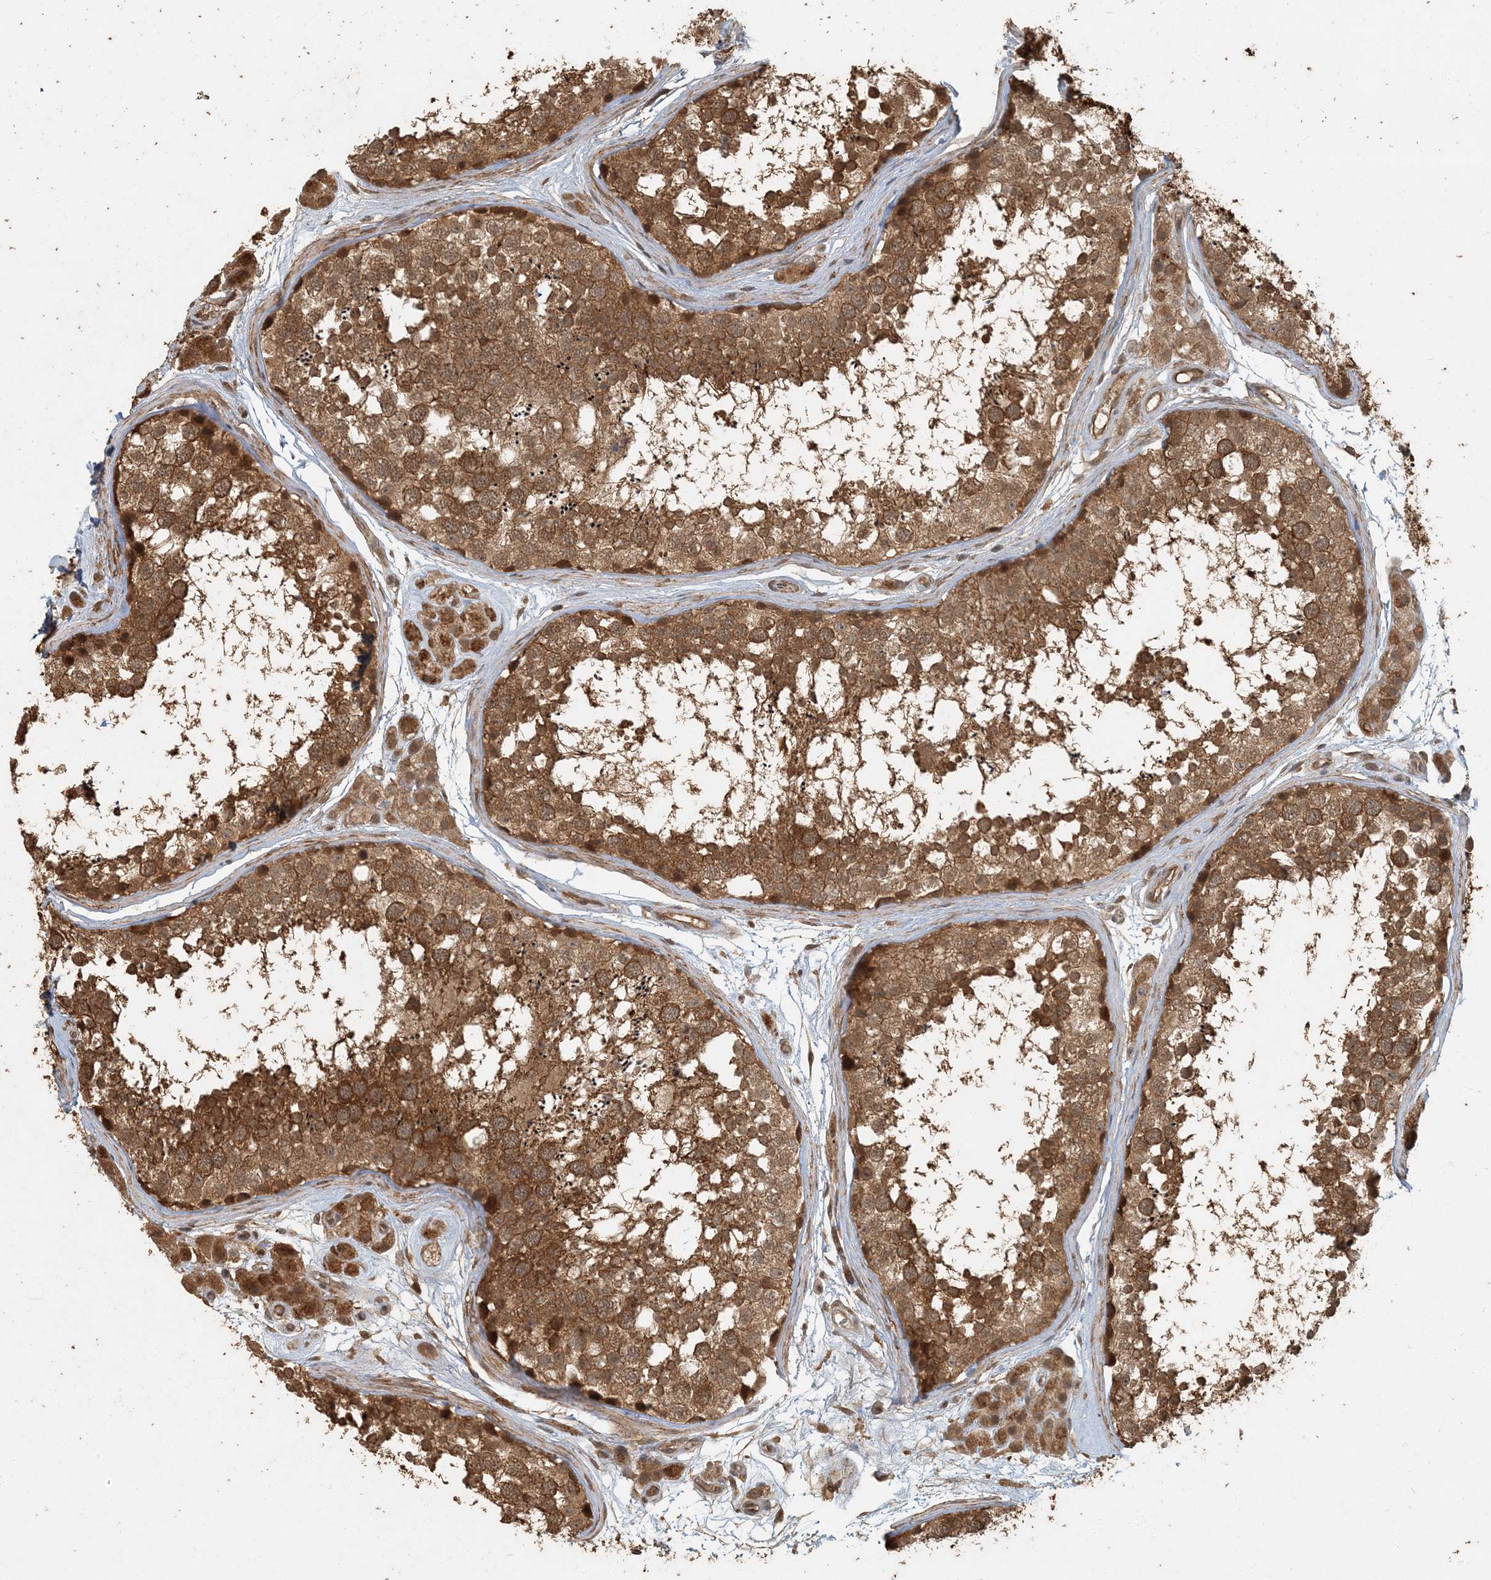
{"staining": {"intensity": "strong", "quantity": ">75%", "location": "cytoplasmic/membranous"}, "tissue": "testis", "cell_type": "Cells in seminiferous ducts", "image_type": "normal", "snomed": [{"axis": "morphology", "description": "Normal tissue, NOS"}, {"axis": "topography", "description": "Testis"}], "caption": "A histopathology image of testis stained for a protein shows strong cytoplasmic/membranous brown staining in cells in seminiferous ducts. (brown staining indicates protein expression, while blue staining denotes nuclei).", "gene": "AK9", "patient": {"sex": "male", "age": 56}}